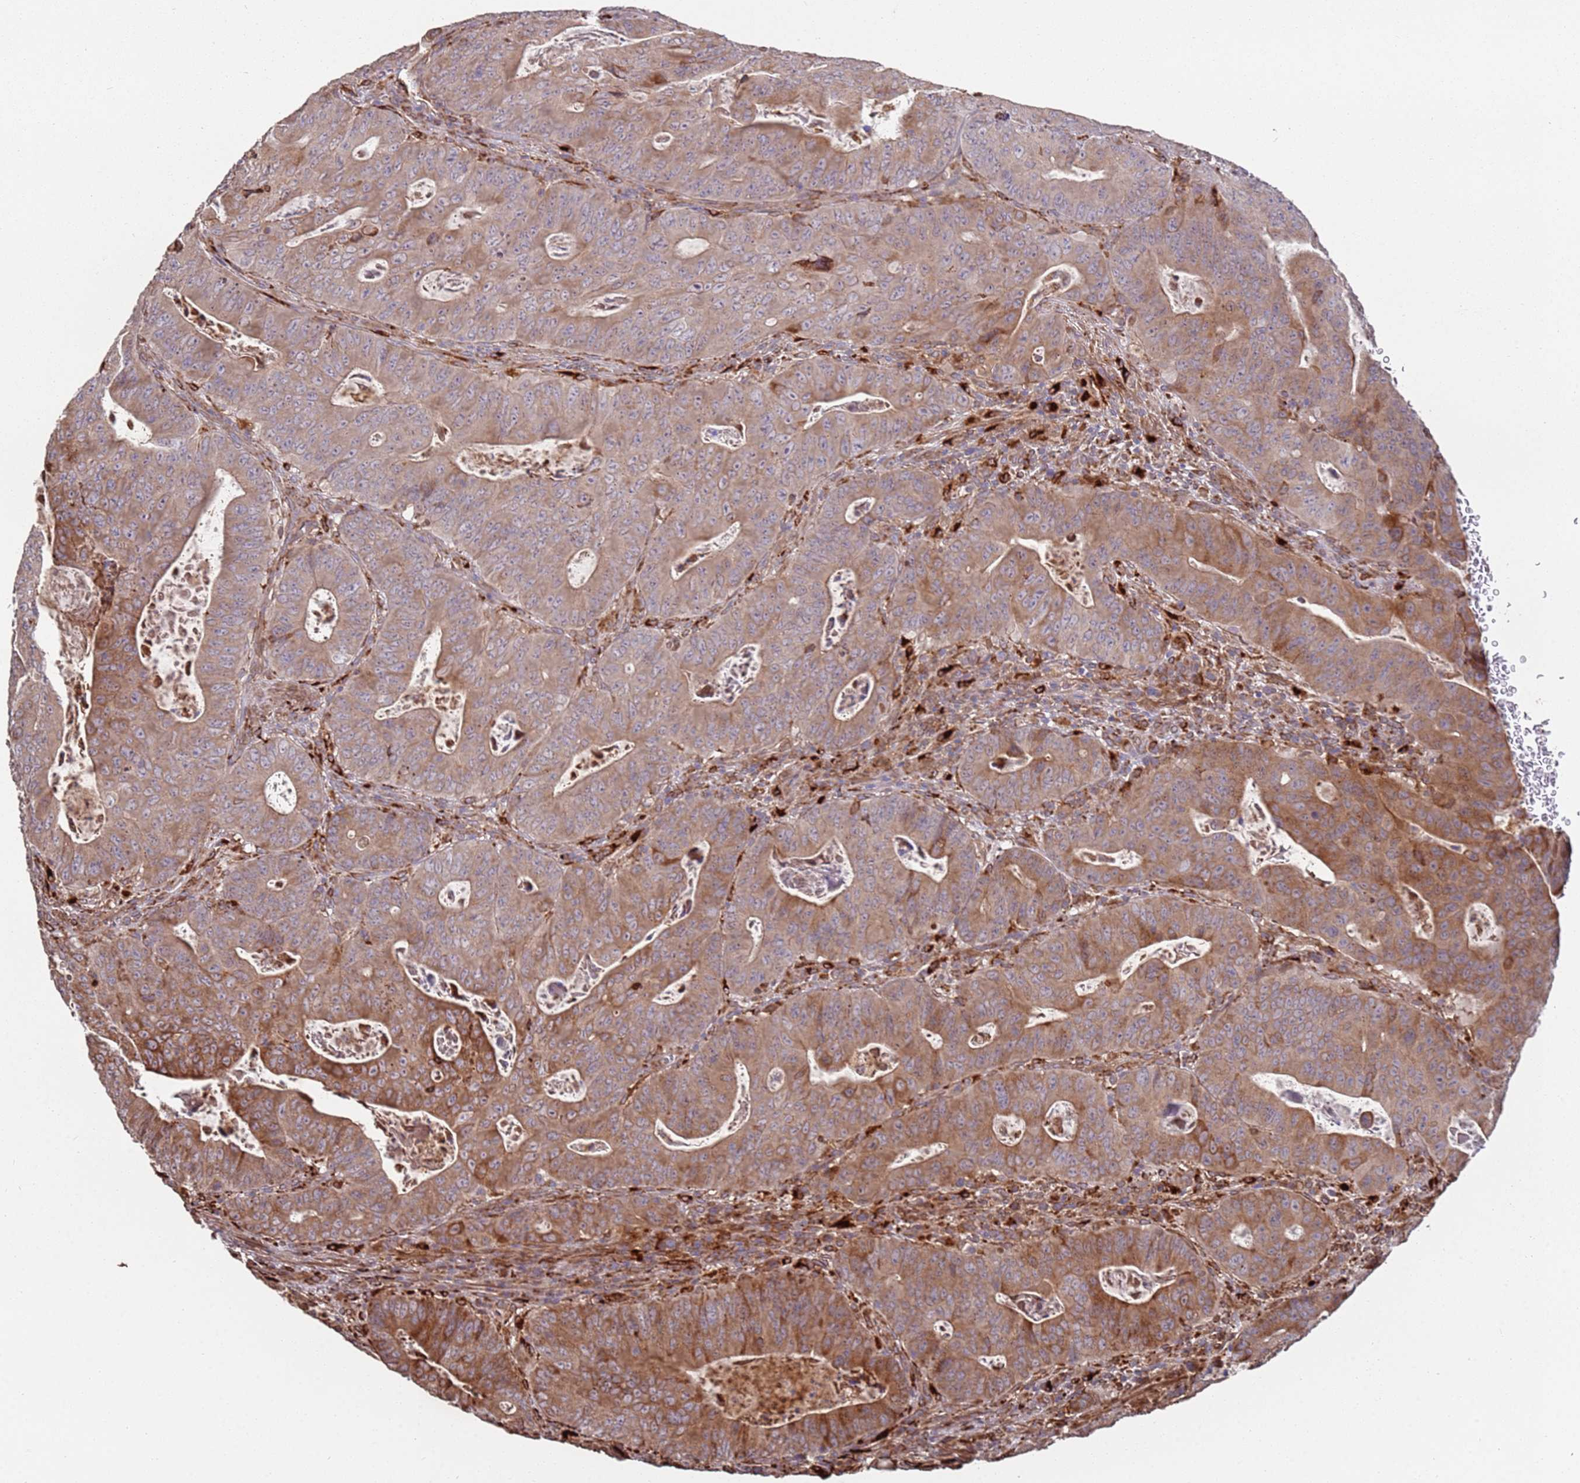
{"staining": {"intensity": "strong", "quantity": ">75%", "location": "cytoplasmic/membranous"}, "tissue": "colorectal cancer", "cell_type": "Tumor cells", "image_type": "cancer", "snomed": [{"axis": "morphology", "description": "Adenocarcinoma, NOS"}, {"axis": "topography", "description": "Rectum"}], "caption": "There is high levels of strong cytoplasmic/membranous staining in tumor cells of colorectal adenocarcinoma, as demonstrated by immunohistochemical staining (brown color).", "gene": "LACC1", "patient": {"sex": "female", "age": 75}}